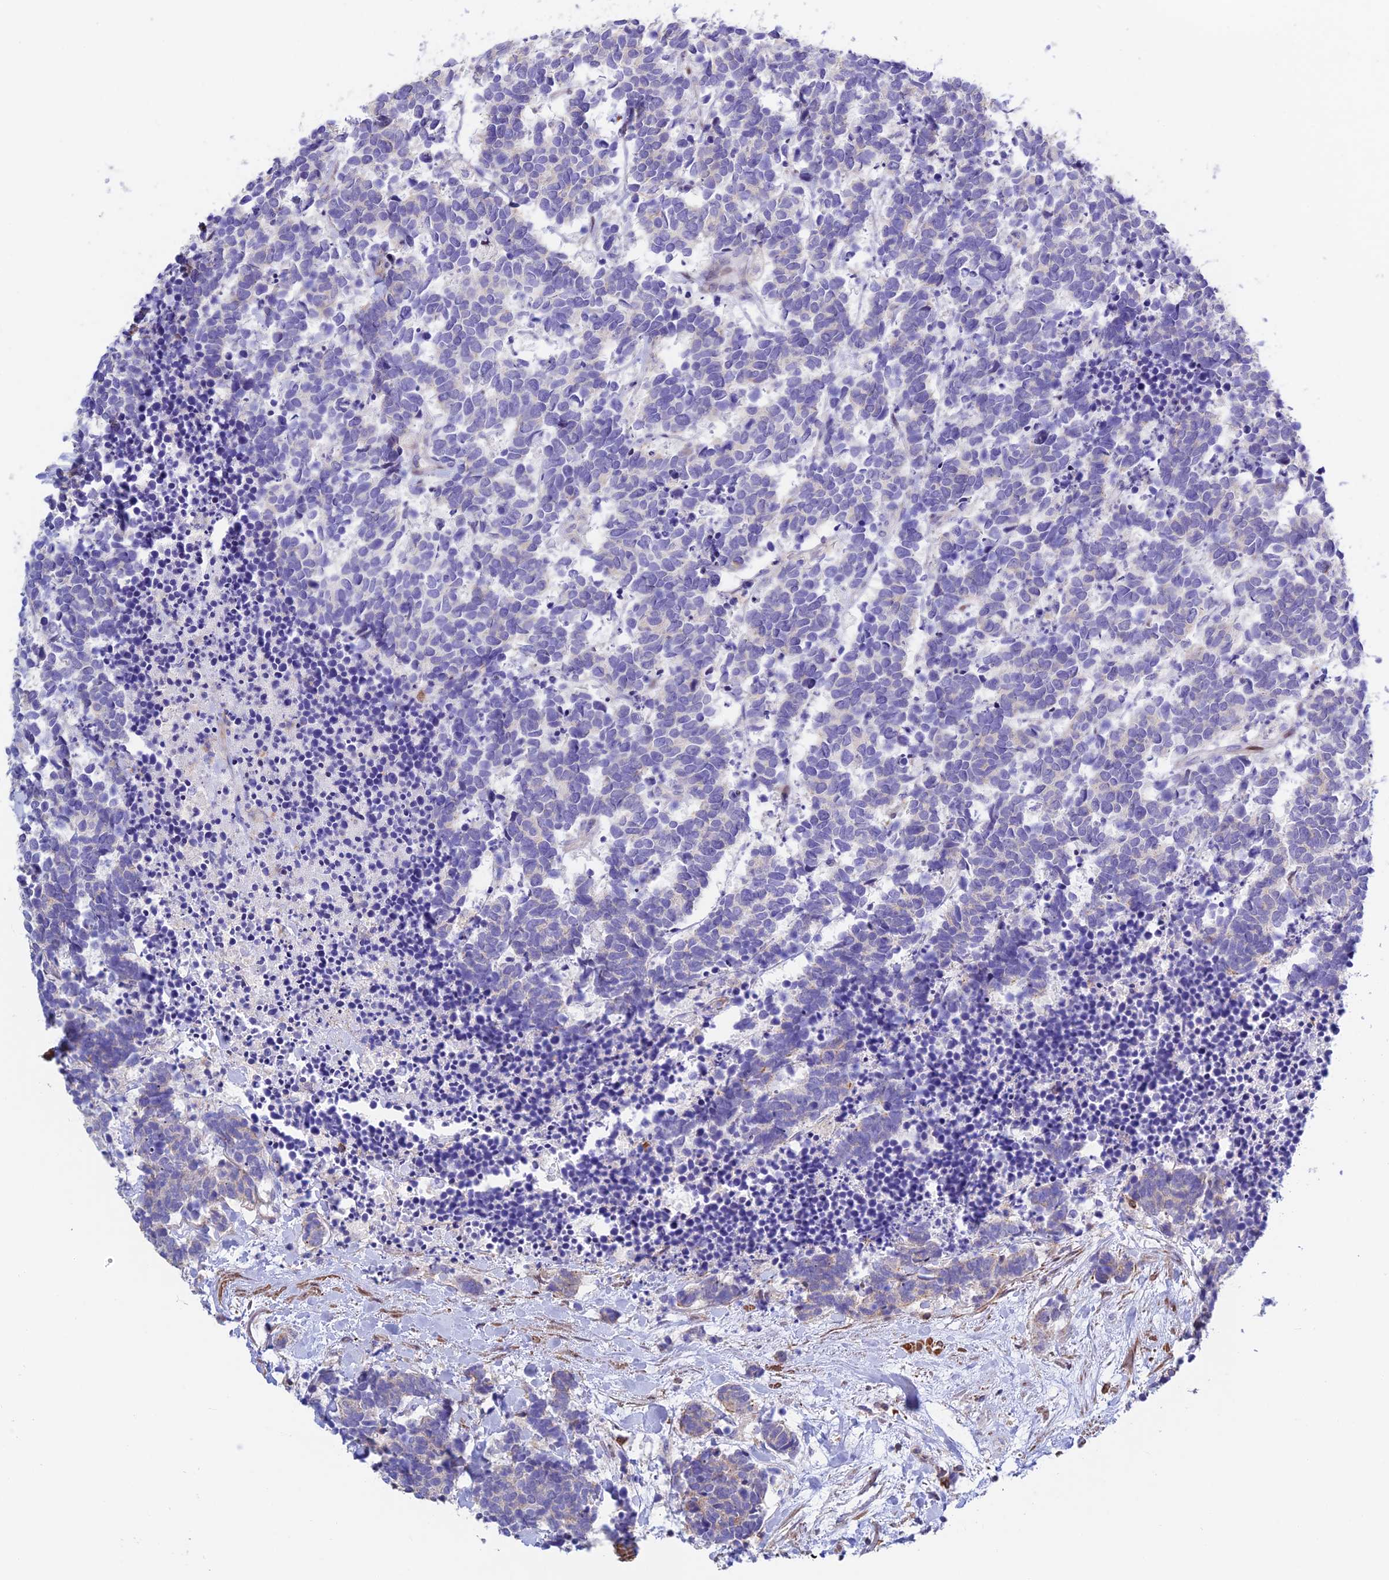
{"staining": {"intensity": "negative", "quantity": "none", "location": "none"}, "tissue": "carcinoid", "cell_type": "Tumor cells", "image_type": "cancer", "snomed": [{"axis": "morphology", "description": "Carcinoma, NOS"}, {"axis": "morphology", "description": "Carcinoid, malignant, NOS"}, {"axis": "topography", "description": "Prostate"}], "caption": "This histopathology image is of carcinoid stained with immunohistochemistry (IHC) to label a protein in brown with the nuclei are counter-stained blue. There is no expression in tumor cells. The staining is performed using DAB brown chromogen with nuclei counter-stained in using hematoxylin.", "gene": "PRIM1", "patient": {"sex": "male", "age": 57}}